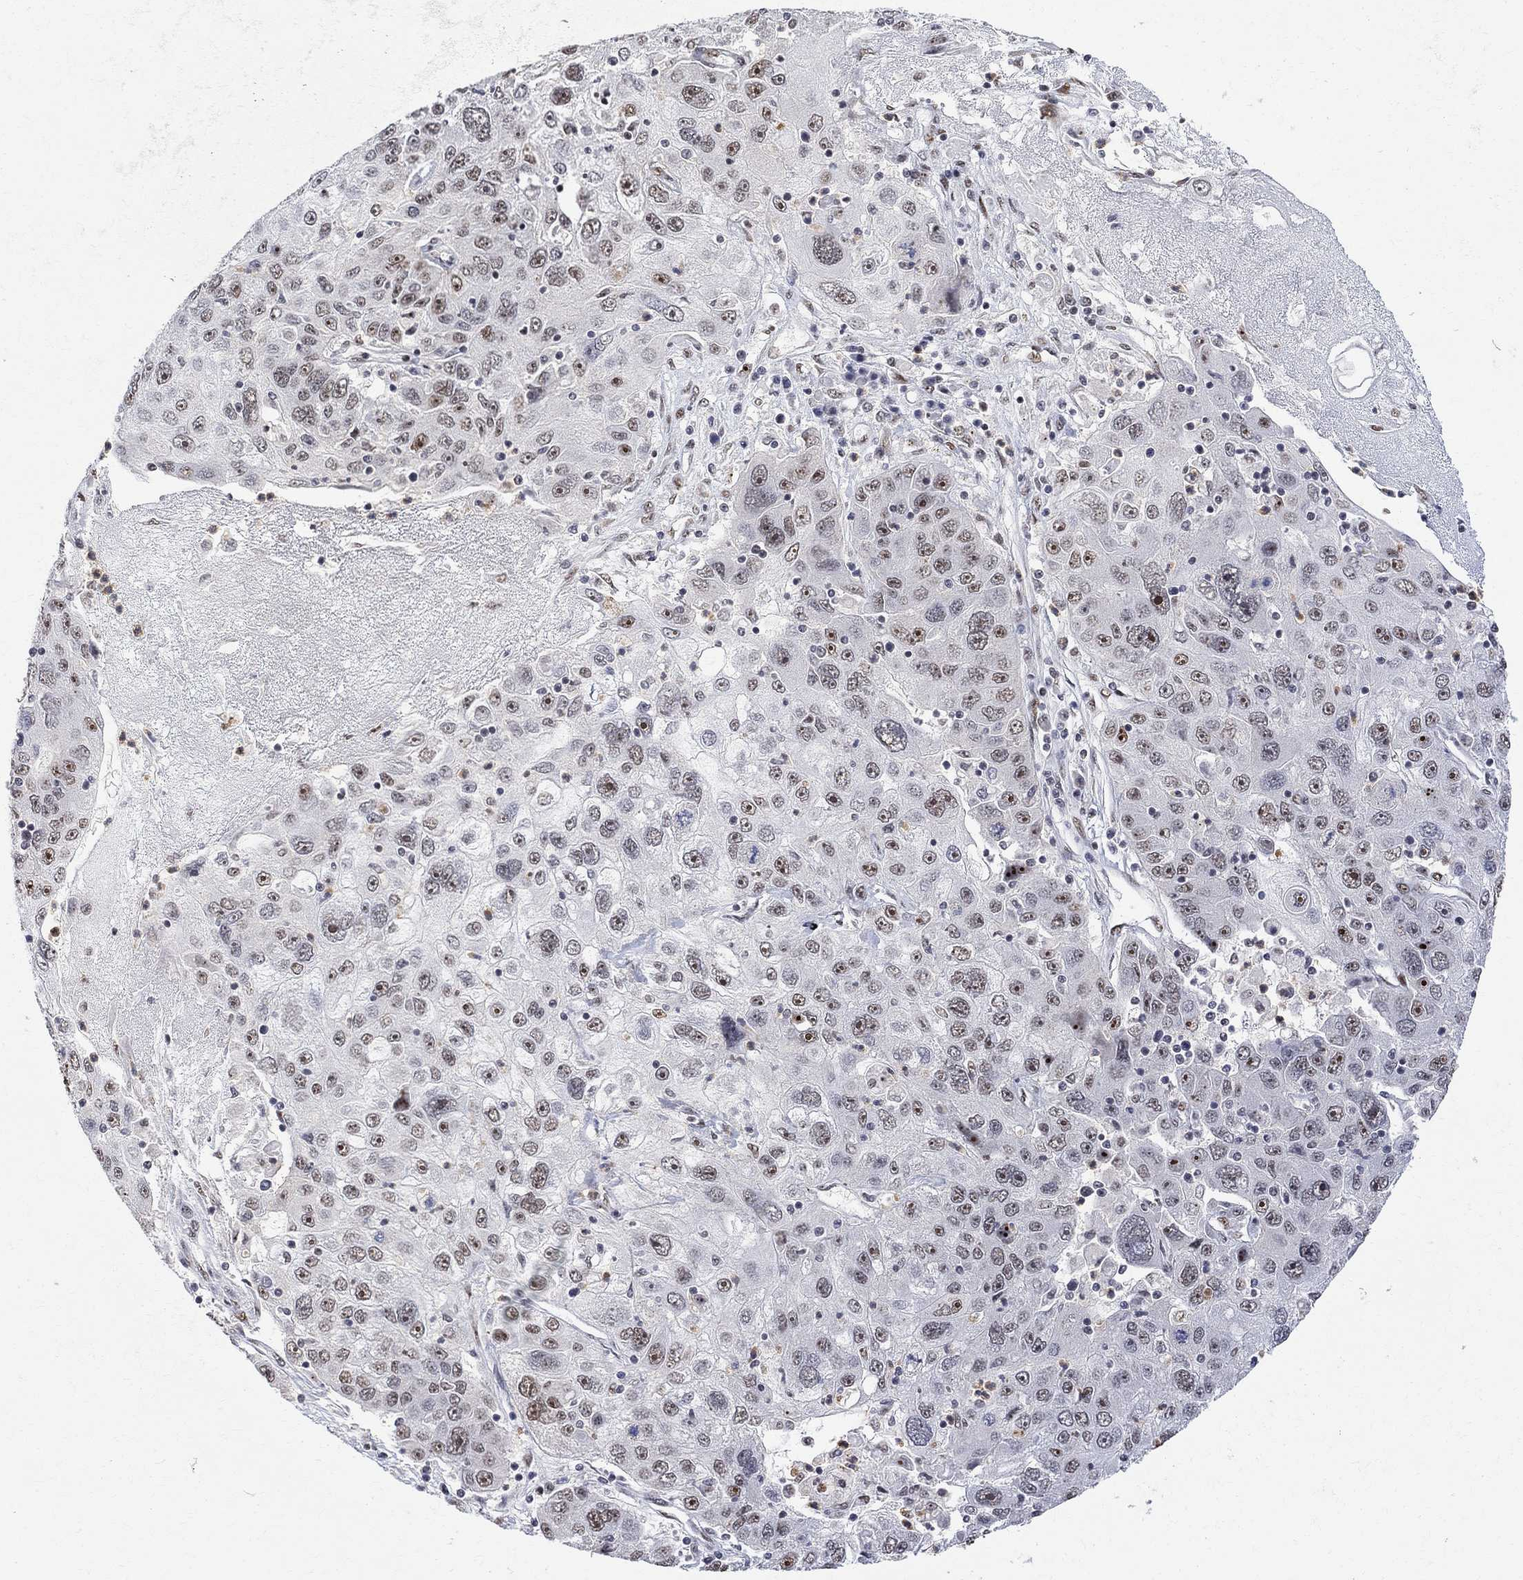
{"staining": {"intensity": "moderate", "quantity": "<25%", "location": "nuclear"}, "tissue": "stomach cancer", "cell_type": "Tumor cells", "image_type": "cancer", "snomed": [{"axis": "morphology", "description": "Adenocarcinoma, NOS"}, {"axis": "topography", "description": "Stomach"}], "caption": "Stomach cancer (adenocarcinoma) tissue exhibits moderate nuclear positivity in about <25% of tumor cells", "gene": "E4F1", "patient": {"sex": "male", "age": 56}}